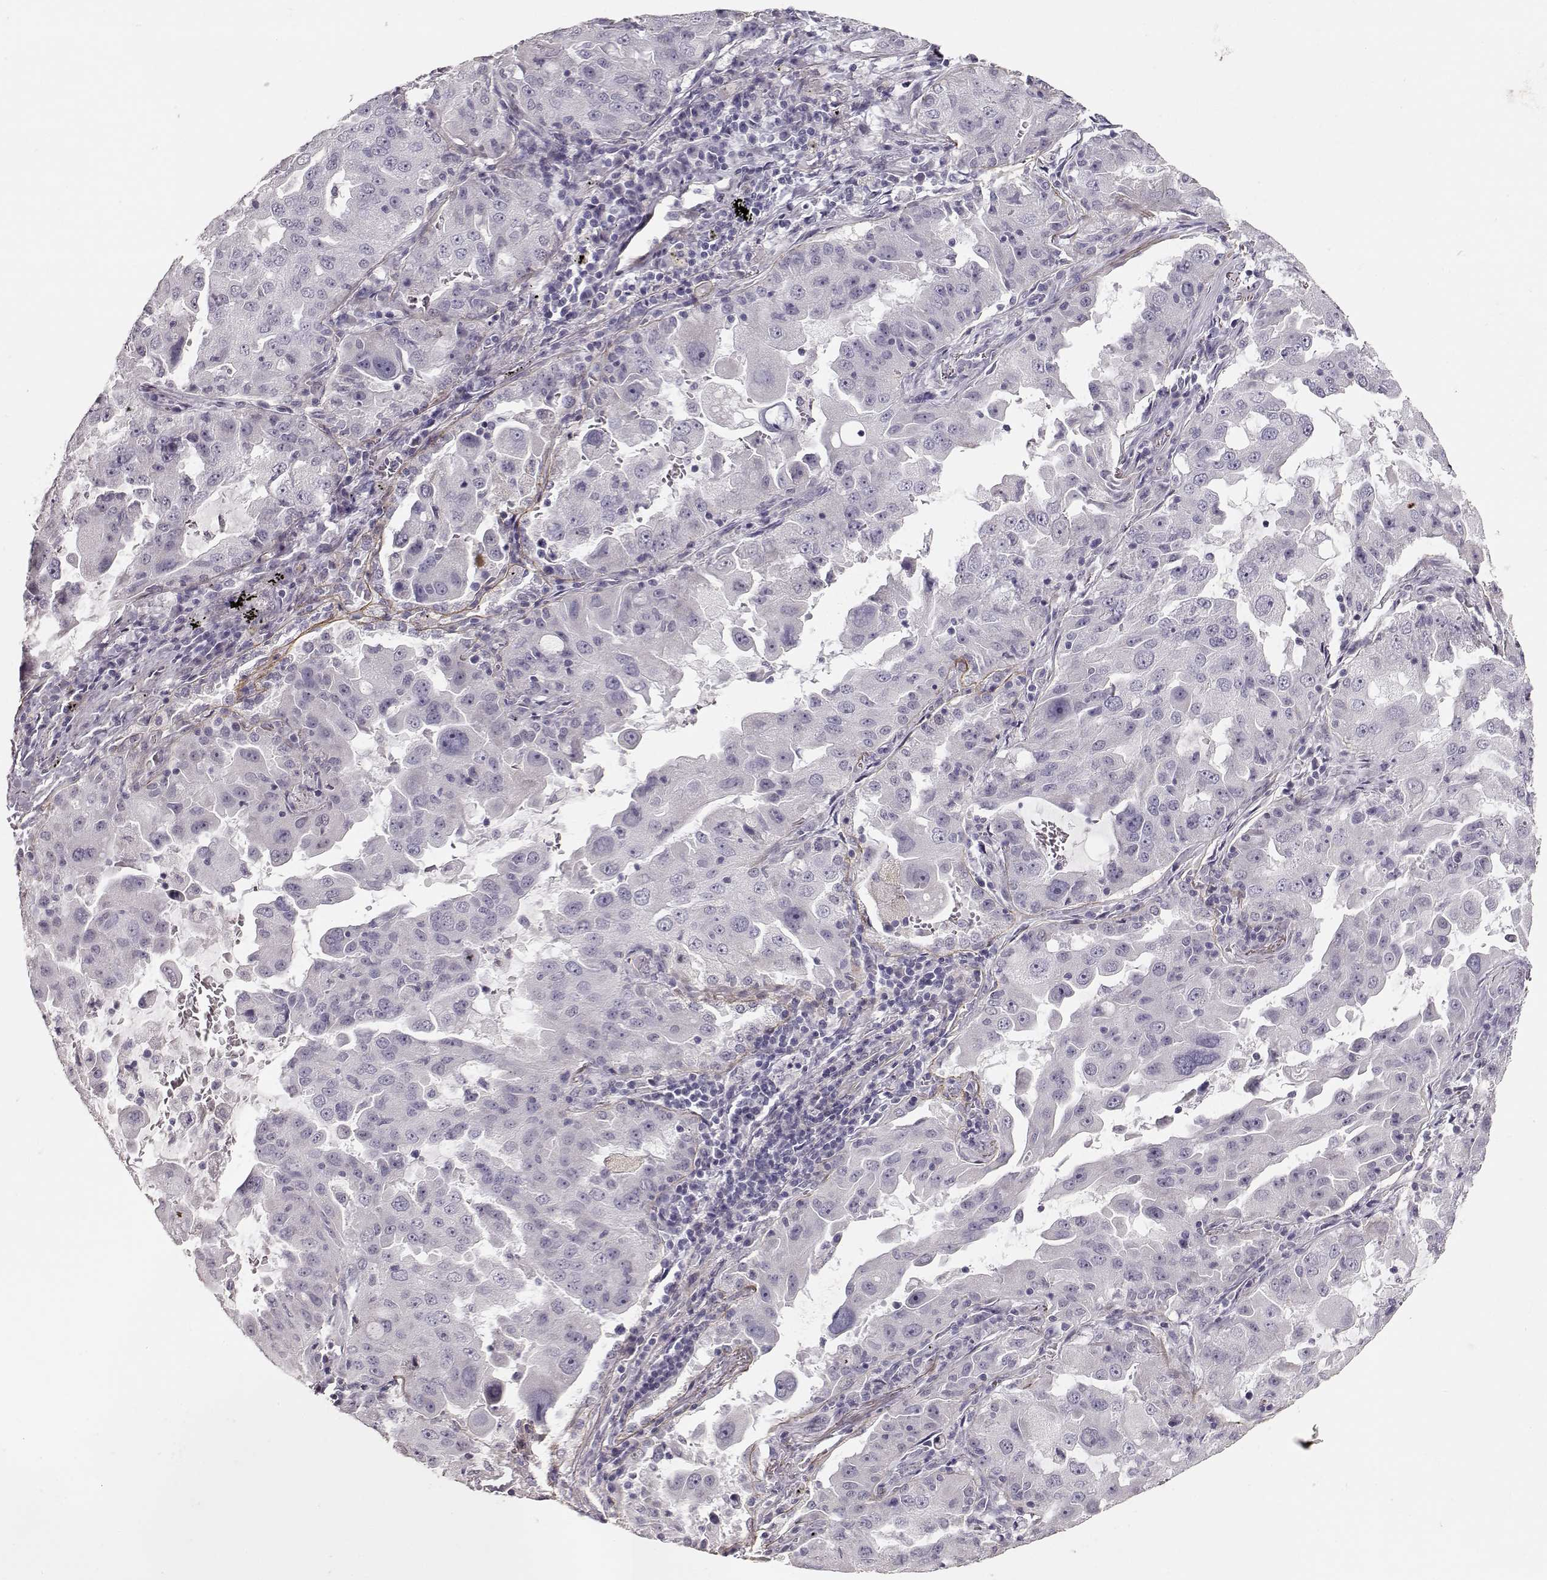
{"staining": {"intensity": "negative", "quantity": "none", "location": "none"}, "tissue": "lung cancer", "cell_type": "Tumor cells", "image_type": "cancer", "snomed": [{"axis": "morphology", "description": "Adenocarcinoma, NOS"}, {"axis": "topography", "description": "Lung"}], "caption": "Adenocarcinoma (lung) was stained to show a protein in brown. There is no significant positivity in tumor cells.", "gene": "LAMA5", "patient": {"sex": "female", "age": 61}}